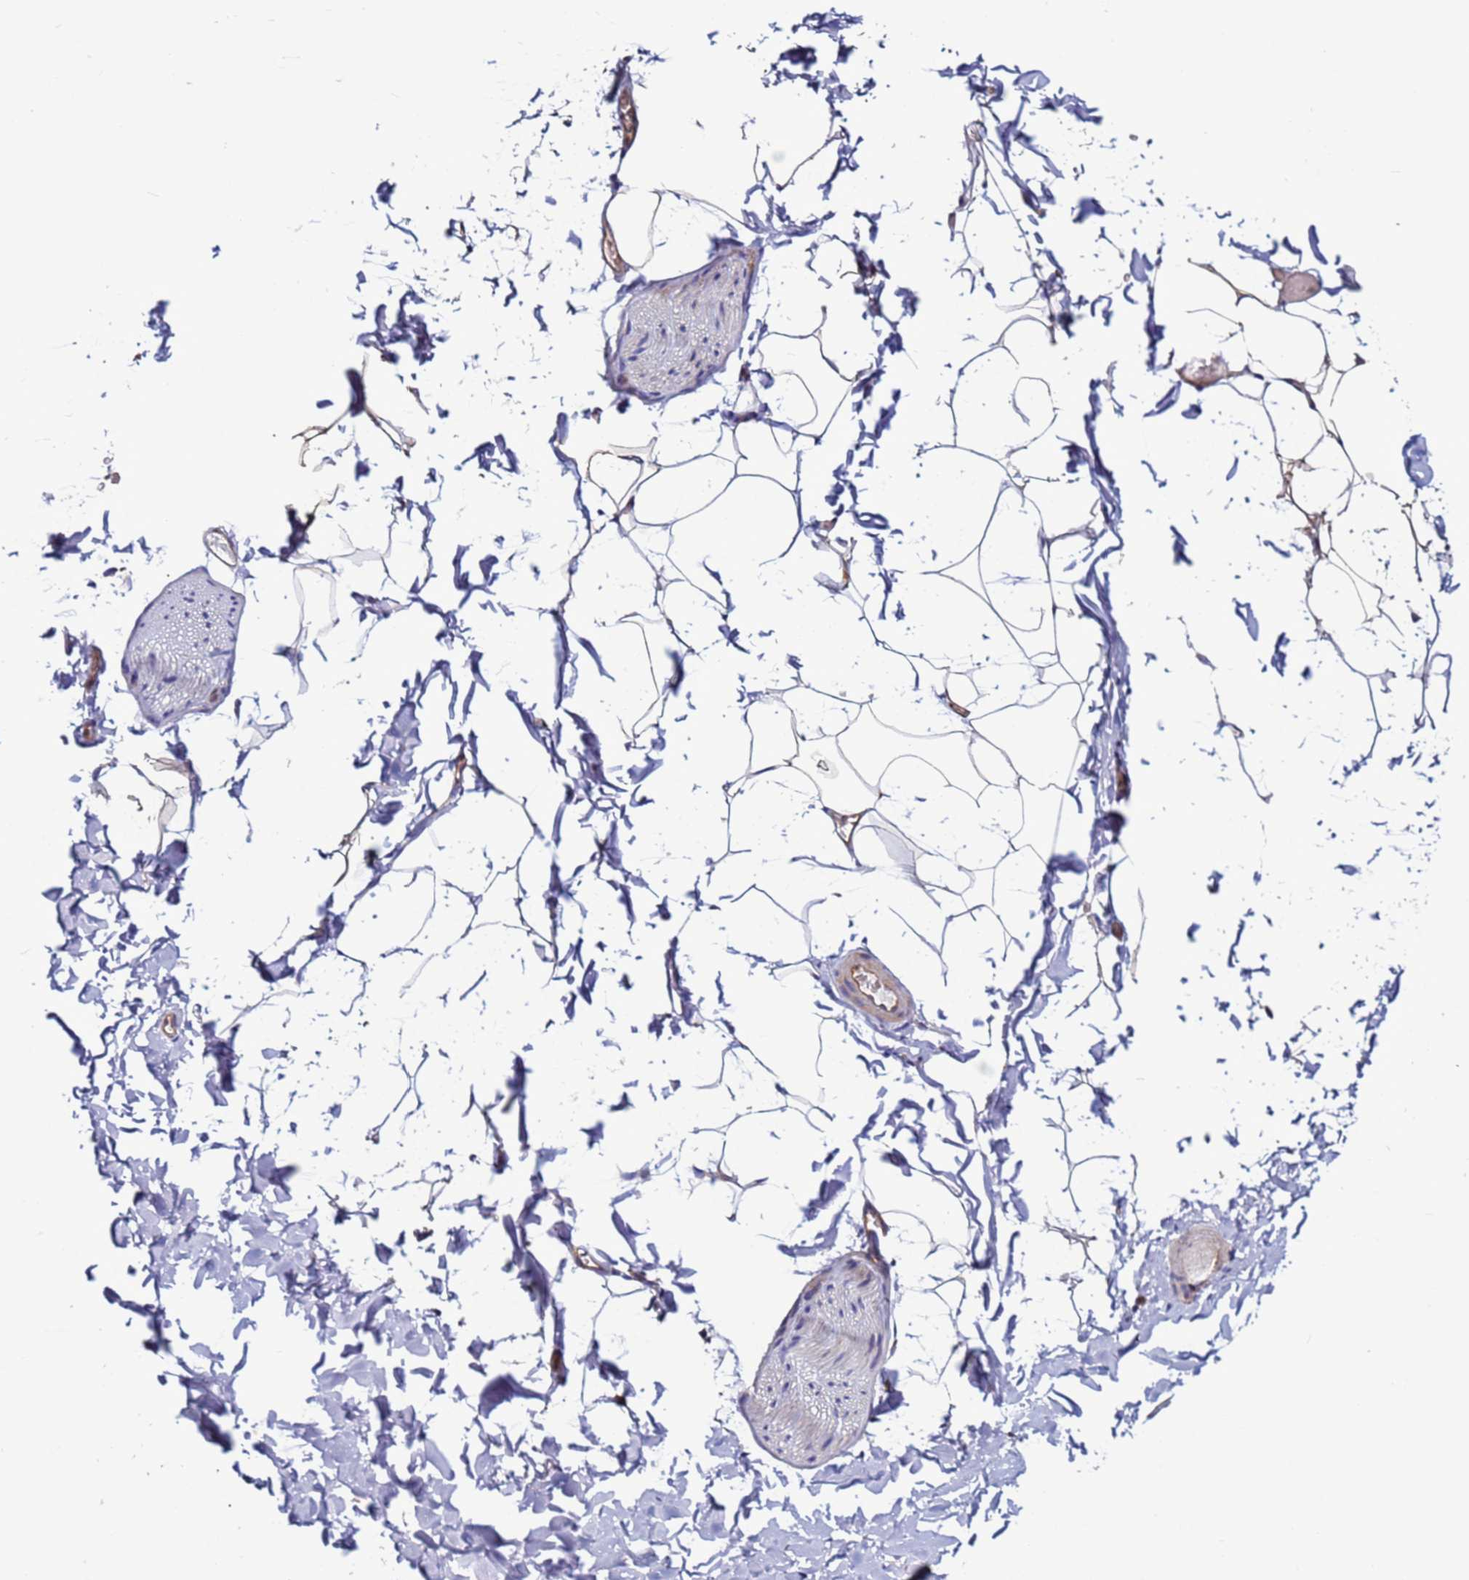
{"staining": {"intensity": "negative", "quantity": "none", "location": "none"}, "tissue": "adipose tissue", "cell_type": "Adipocytes", "image_type": "normal", "snomed": [{"axis": "morphology", "description": "Normal tissue, NOS"}, {"axis": "topography", "description": "Gallbladder"}, {"axis": "topography", "description": "Peripheral nerve tissue"}], "caption": "This is an immunohistochemistry photomicrograph of benign human adipose tissue. There is no positivity in adipocytes.", "gene": "EFCAB8", "patient": {"sex": "male", "age": 38}}